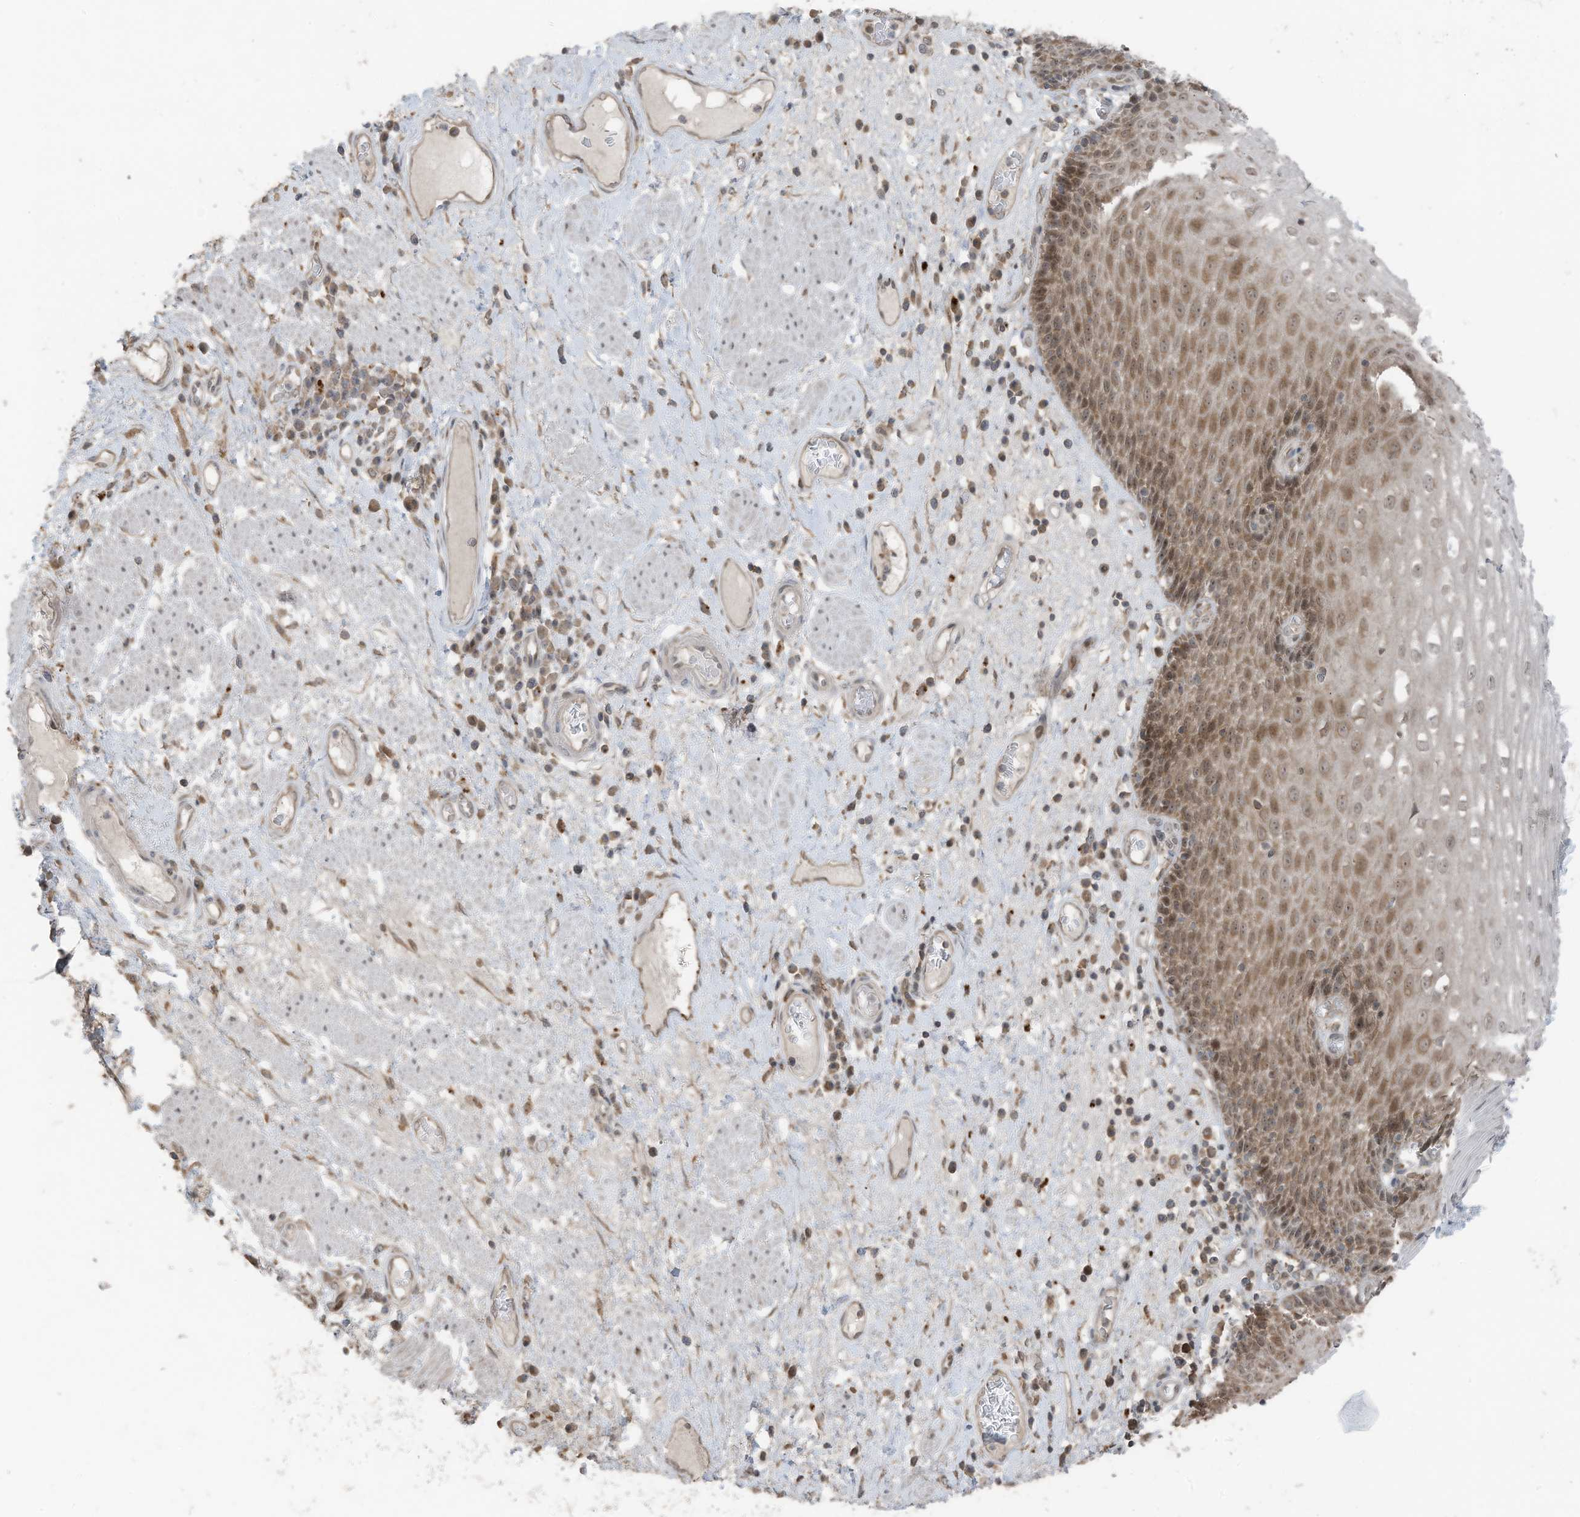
{"staining": {"intensity": "moderate", "quantity": "25%-75%", "location": "cytoplasmic/membranous,nuclear"}, "tissue": "esophagus", "cell_type": "Squamous epithelial cells", "image_type": "normal", "snomed": [{"axis": "morphology", "description": "Normal tissue, NOS"}, {"axis": "morphology", "description": "Adenocarcinoma, NOS"}, {"axis": "topography", "description": "Esophagus"}], "caption": "Moderate cytoplasmic/membranous,nuclear expression for a protein is seen in approximately 25%-75% of squamous epithelial cells of unremarkable esophagus using immunohistochemistry.", "gene": "TXNDC9", "patient": {"sex": "male", "age": 62}}